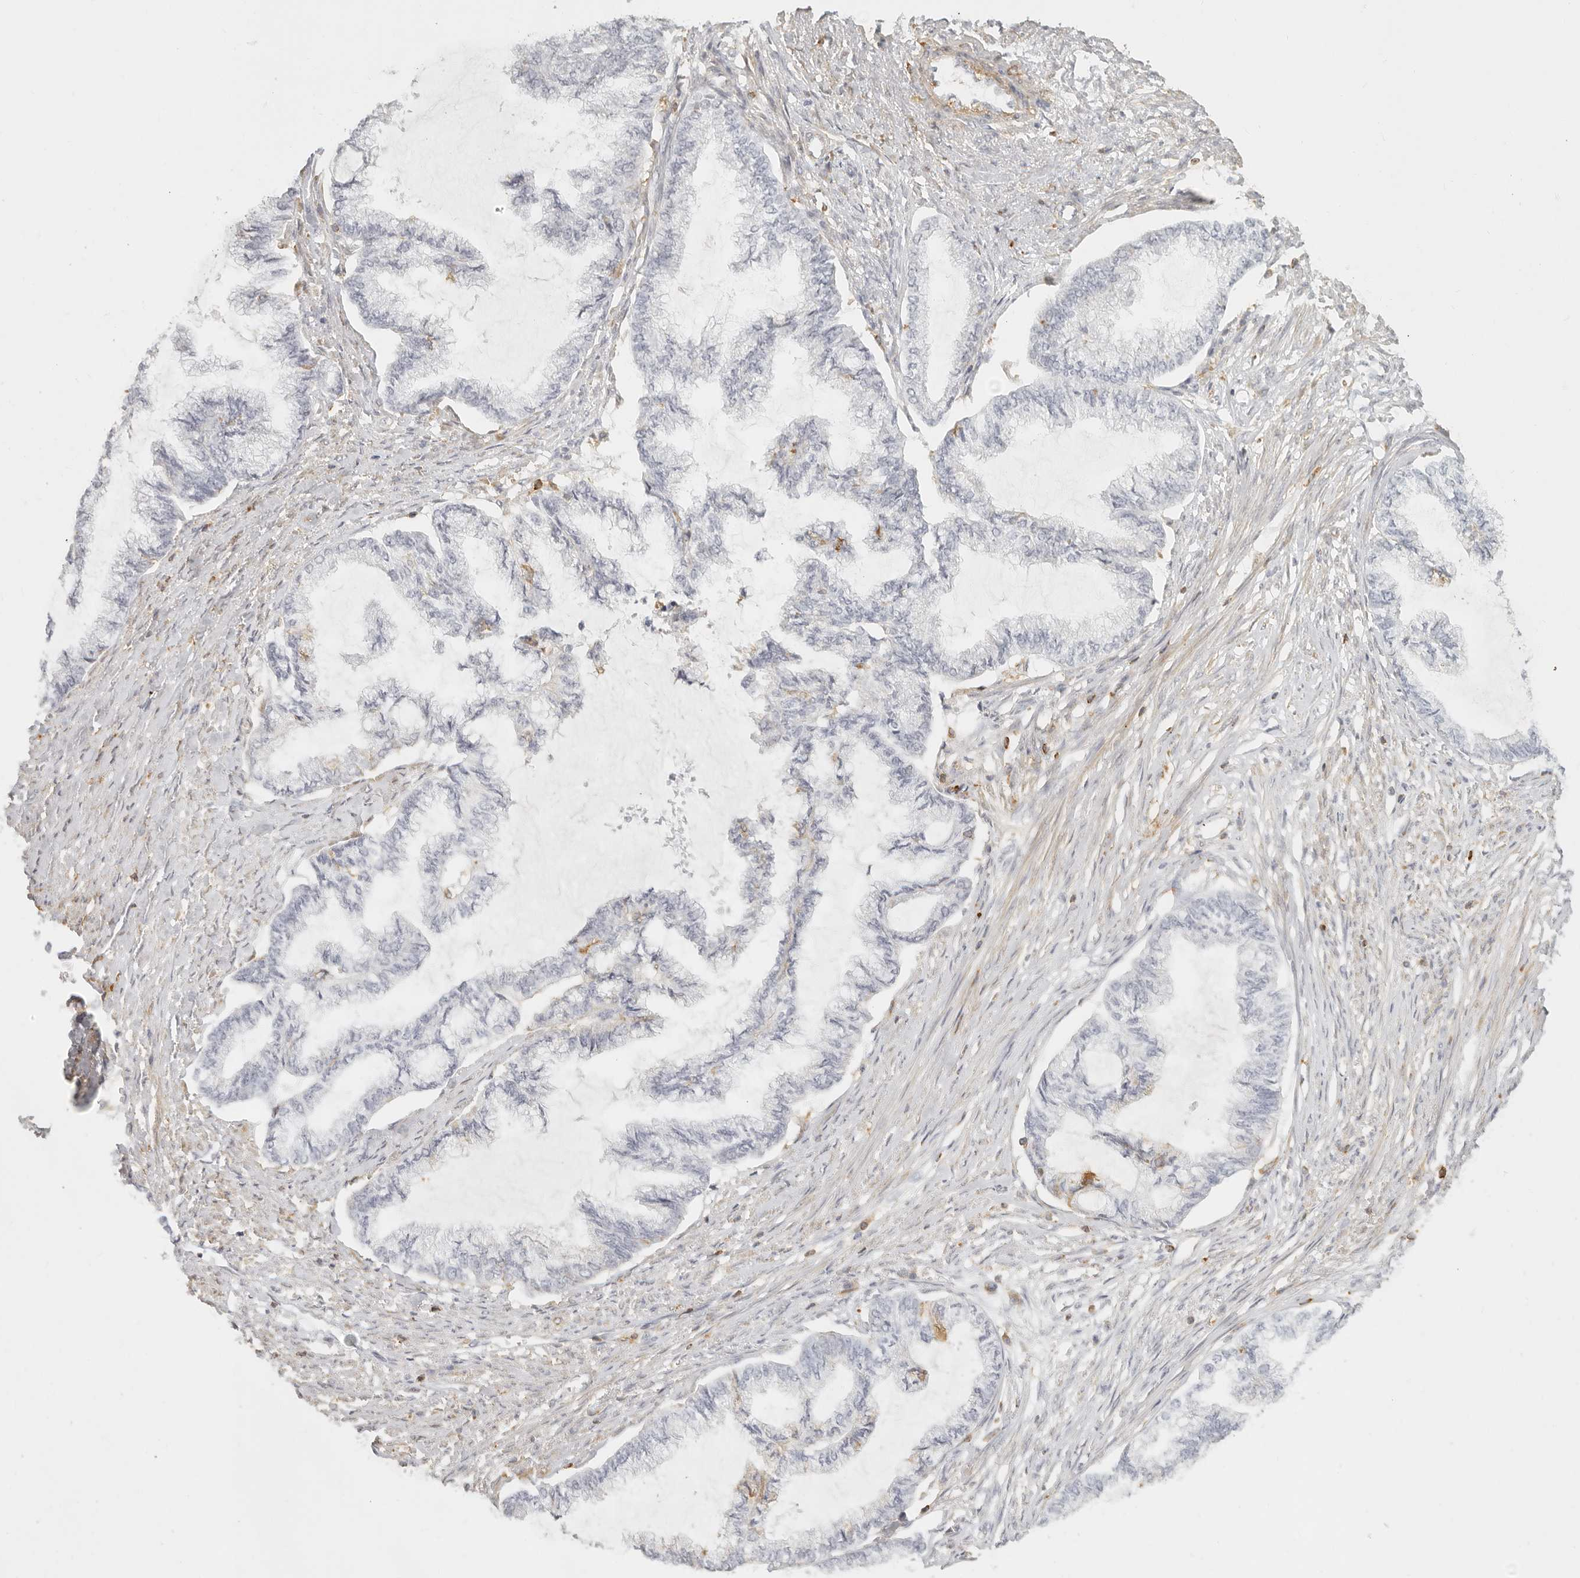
{"staining": {"intensity": "negative", "quantity": "none", "location": "none"}, "tissue": "endometrial cancer", "cell_type": "Tumor cells", "image_type": "cancer", "snomed": [{"axis": "morphology", "description": "Adenocarcinoma, NOS"}, {"axis": "topography", "description": "Endometrium"}], "caption": "An immunohistochemistry (IHC) micrograph of endometrial adenocarcinoma is shown. There is no staining in tumor cells of endometrial adenocarcinoma.", "gene": "NIBAN1", "patient": {"sex": "female", "age": 86}}